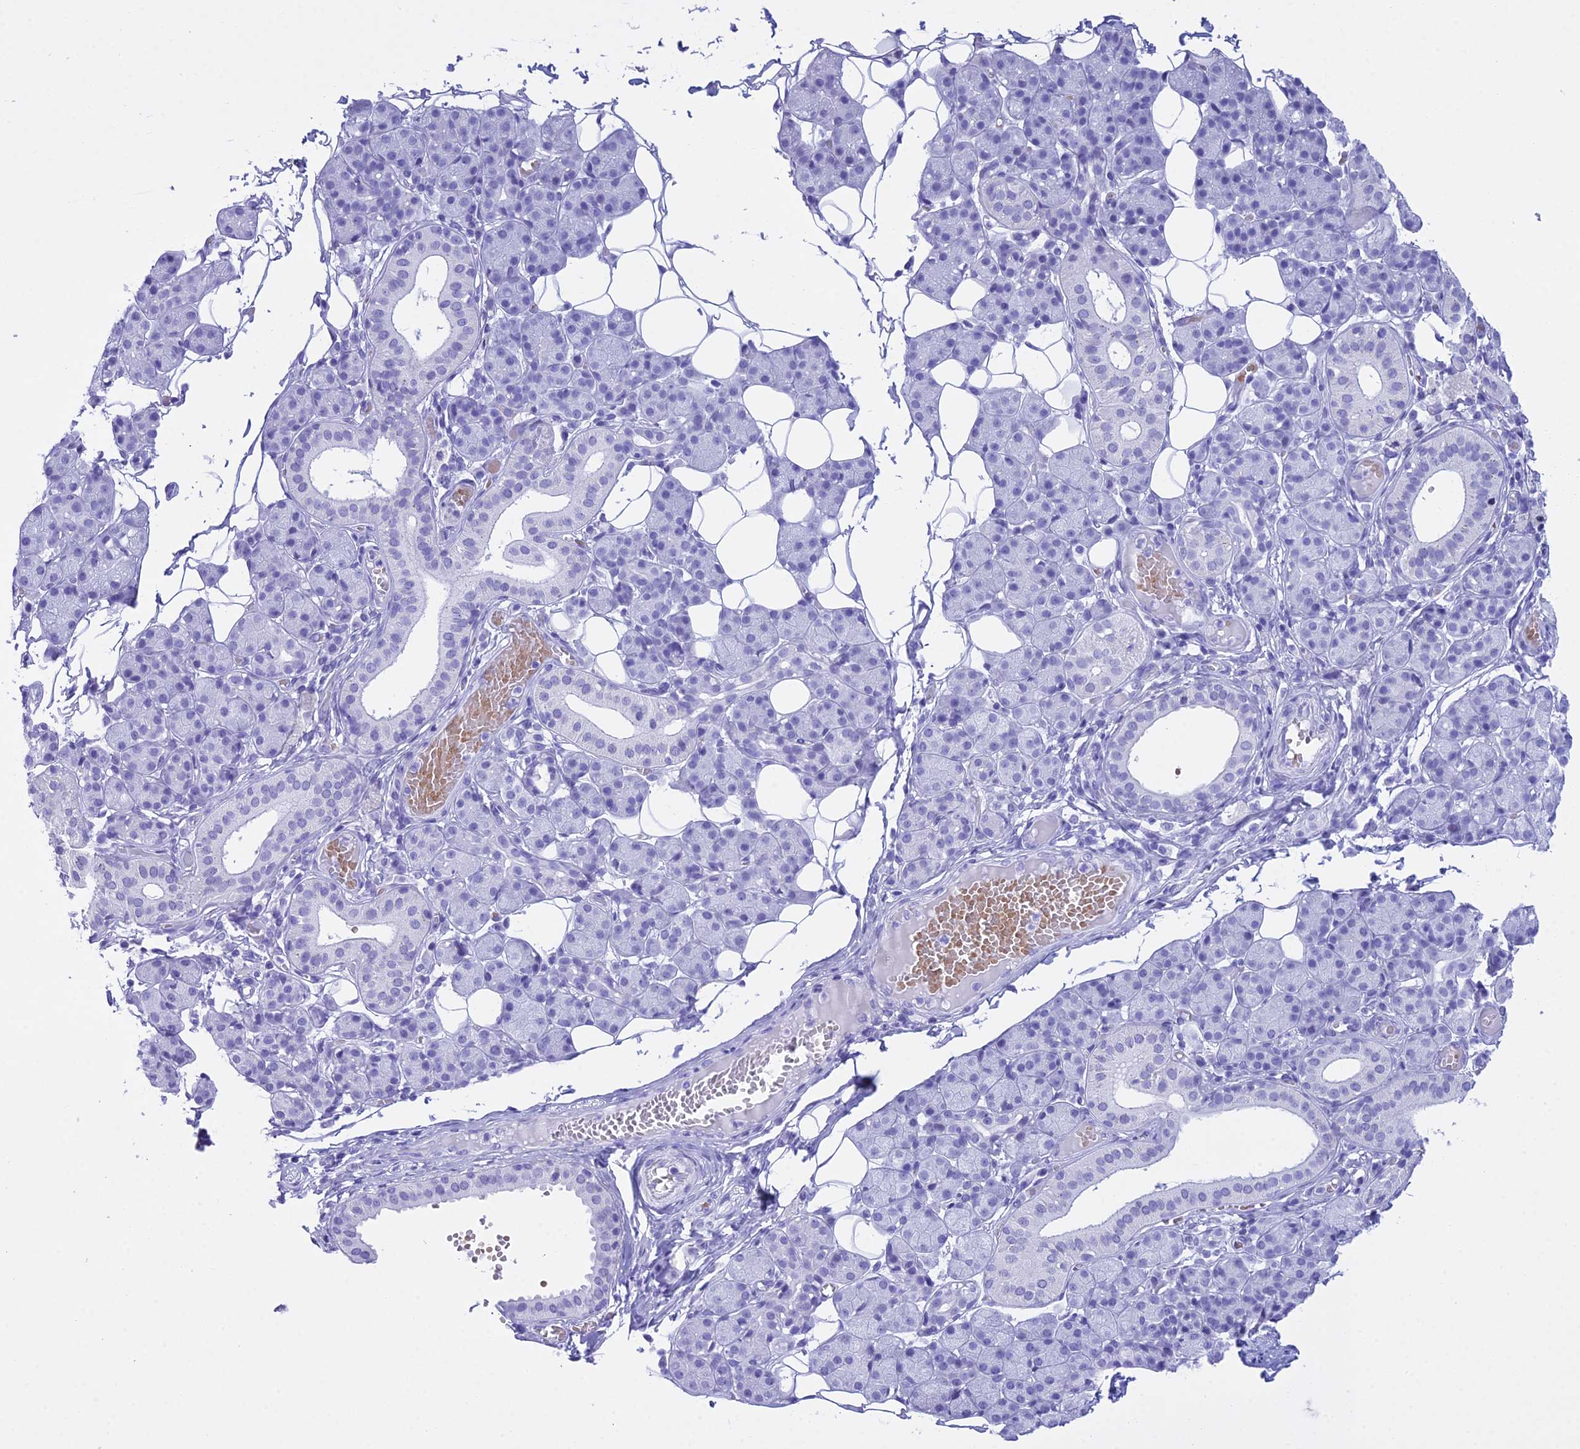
{"staining": {"intensity": "negative", "quantity": "none", "location": "none"}, "tissue": "salivary gland", "cell_type": "Glandular cells", "image_type": "normal", "snomed": [{"axis": "morphology", "description": "Normal tissue, NOS"}, {"axis": "topography", "description": "Salivary gland"}], "caption": "The photomicrograph demonstrates no staining of glandular cells in benign salivary gland. (DAB IHC with hematoxylin counter stain).", "gene": "RNPS1", "patient": {"sex": "female", "age": 33}}